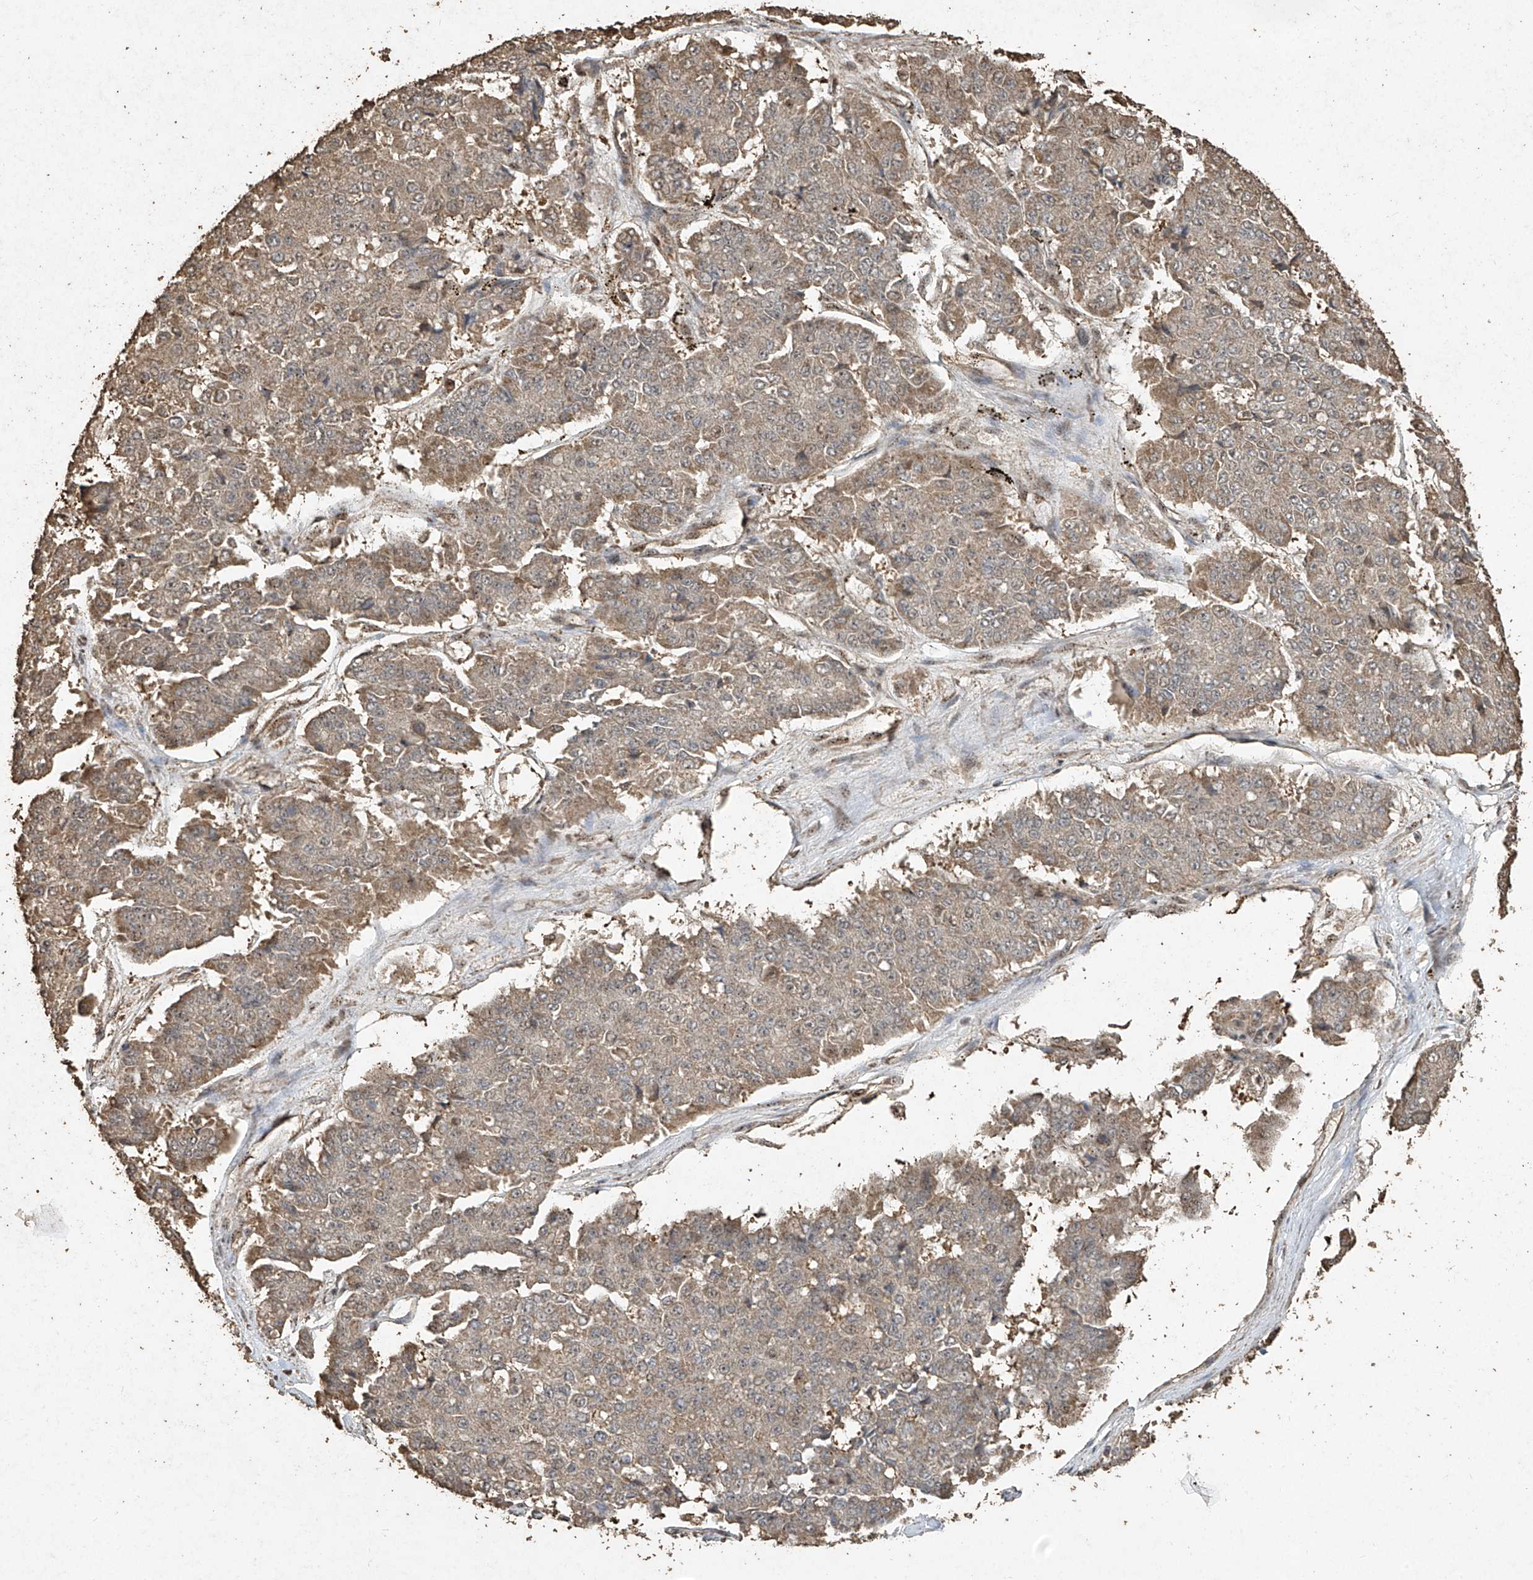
{"staining": {"intensity": "weak", "quantity": "<25%", "location": "cytoplasmic/membranous"}, "tissue": "pancreatic cancer", "cell_type": "Tumor cells", "image_type": "cancer", "snomed": [{"axis": "morphology", "description": "Adenocarcinoma, NOS"}, {"axis": "topography", "description": "Pancreas"}], "caption": "Immunohistochemistry (IHC) image of neoplastic tissue: human pancreatic cancer stained with DAB exhibits no significant protein positivity in tumor cells. (Brightfield microscopy of DAB (3,3'-diaminobenzidine) immunohistochemistry at high magnification).", "gene": "ERBB3", "patient": {"sex": "male", "age": 50}}